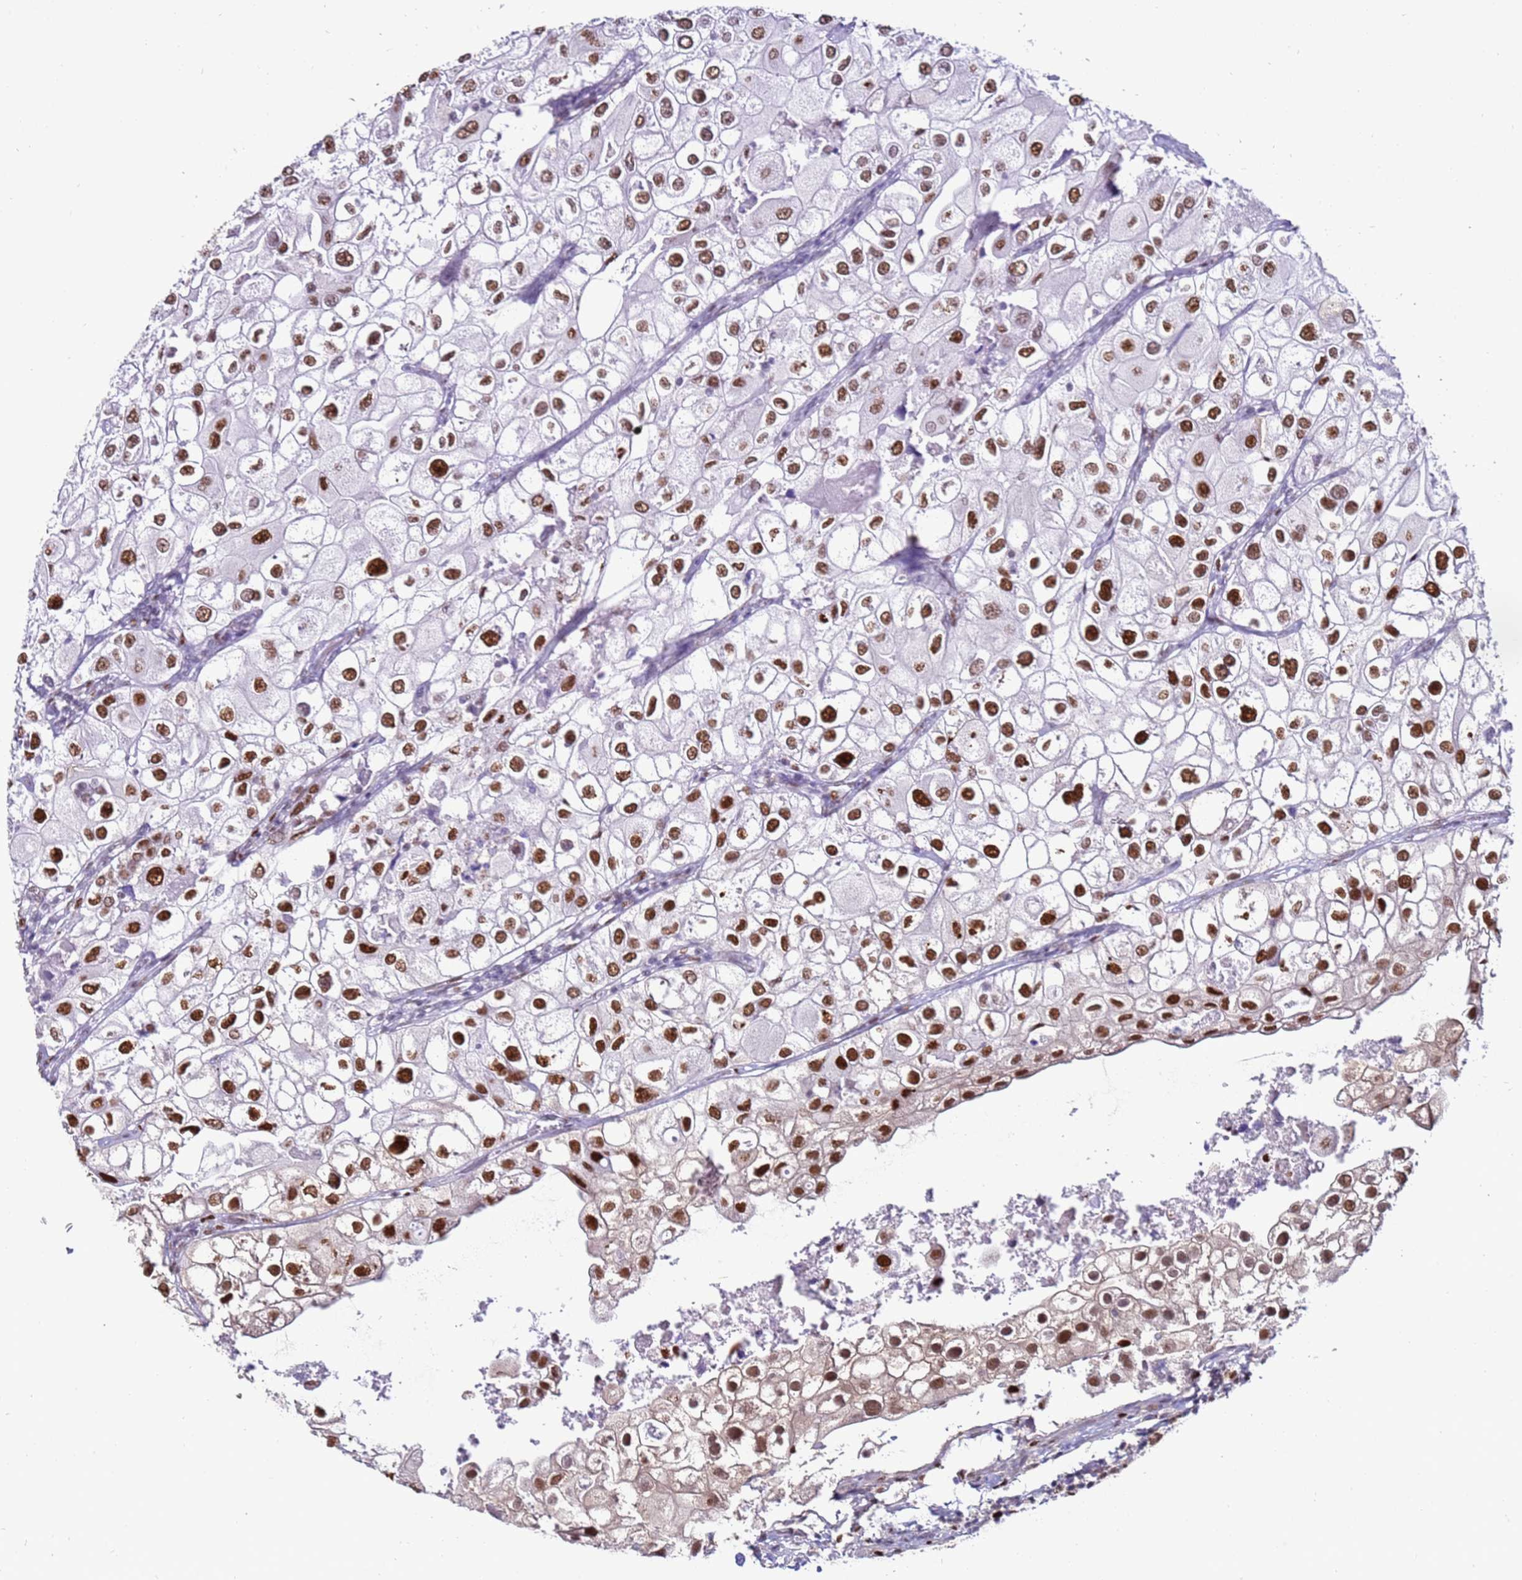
{"staining": {"intensity": "strong", "quantity": ">75%", "location": "nuclear"}, "tissue": "urothelial cancer", "cell_type": "Tumor cells", "image_type": "cancer", "snomed": [{"axis": "morphology", "description": "Urothelial carcinoma, High grade"}, {"axis": "topography", "description": "Urinary bladder"}], "caption": "Strong nuclear protein expression is present in approximately >75% of tumor cells in urothelial cancer.", "gene": "KPNA4", "patient": {"sex": "male", "age": 64}}